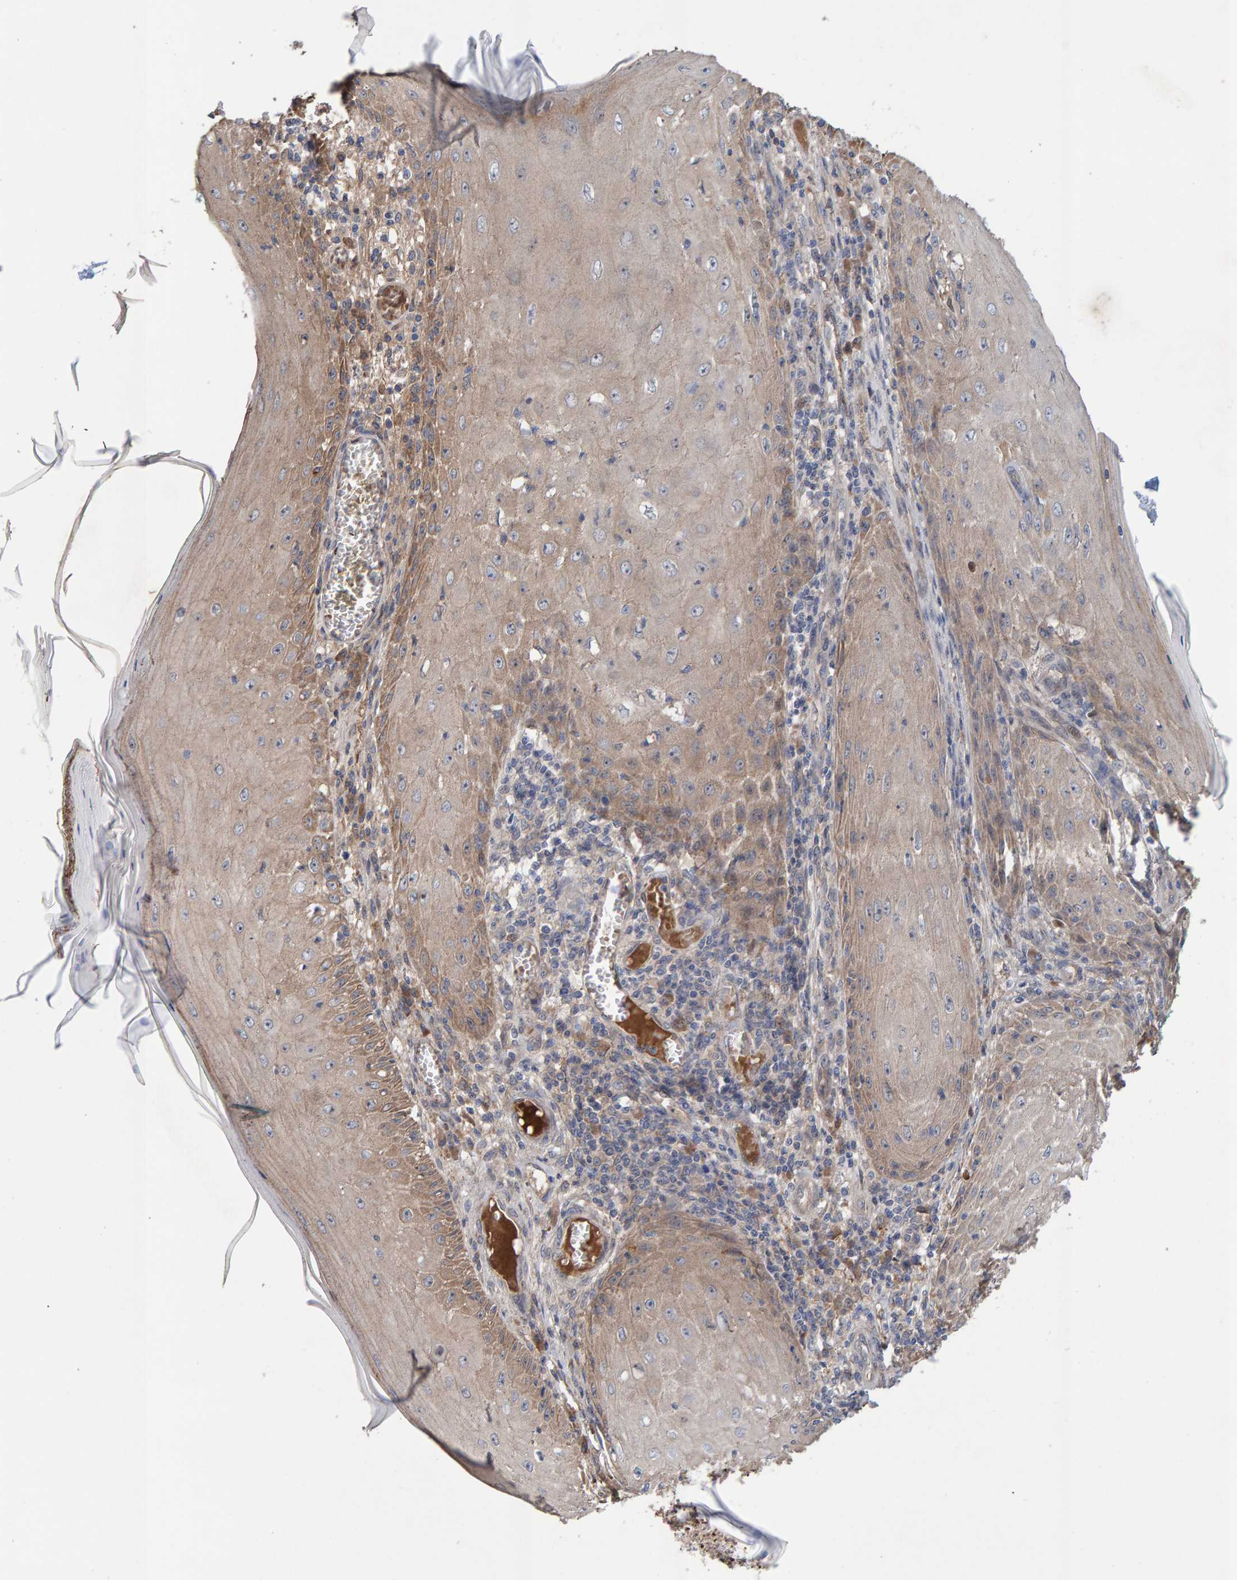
{"staining": {"intensity": "weak", "quantity": ">75%", "location": "cytoplasmic/membranous"}, "tissue": "skin cancer", "cell_type": "Tumor cells", "image_type": "cancer", "snomed": [{"axis": "morphology", "description": "Squamous cell carcinoma, NOS"}, {"axis": "topography", "description": "Skin"}], "caption": "Human skin squamous cell carcinoma stained for a protein (brown) exhibits weak cytoplasmic/membranous positive staining in approximately >75% of tumor cells.", "gene": "LRSAM1", "patient": {"sex": "female", "age": 73}}